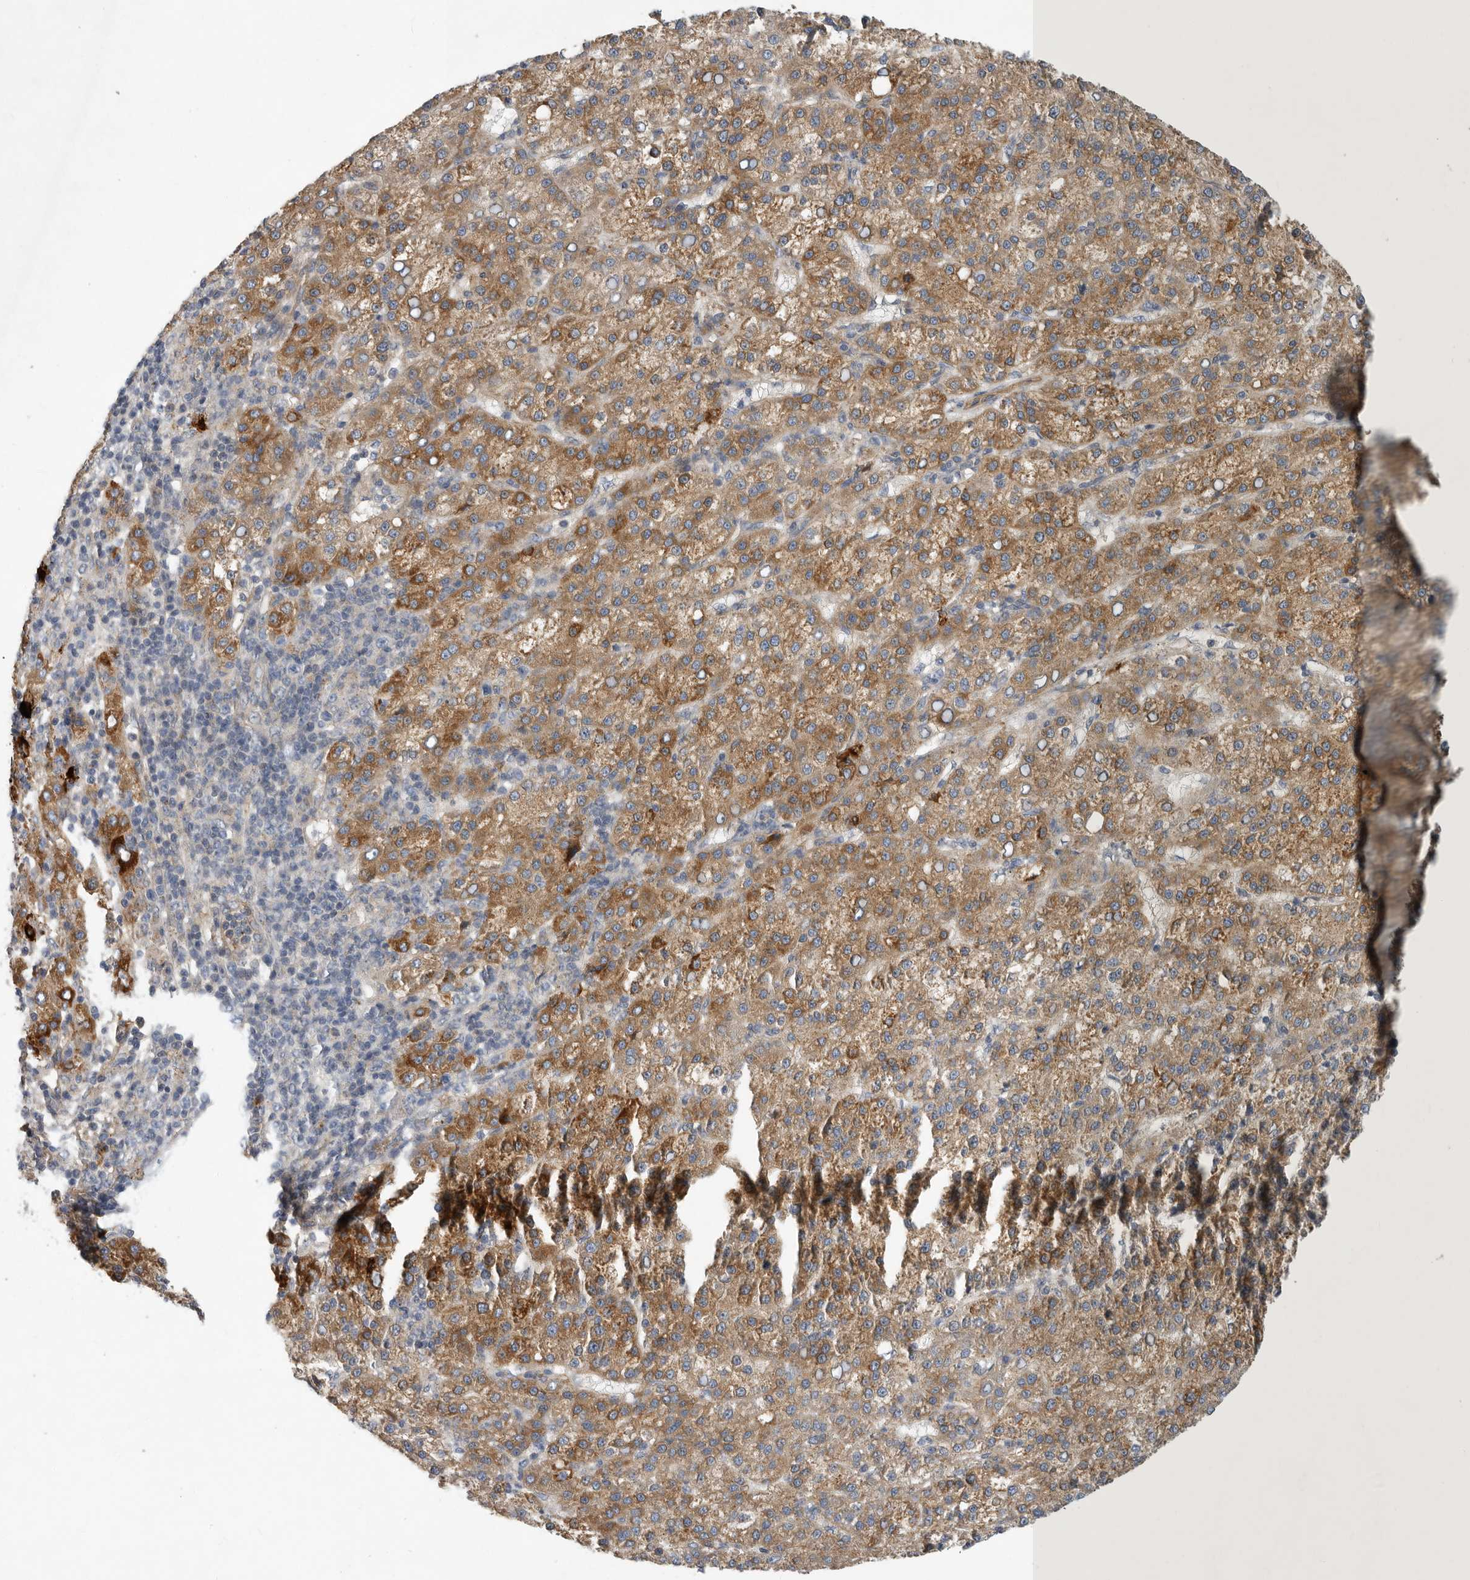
{"staining": {"intensity": "moderate", "quantity": ">75%", "location": "cytoplasmic/membranous"}, "tissue": "liver cancer", "cell_type": "Tumor cells", "image_type": "cancer", "snomed": [{"axis": "morphology", "description": "Carcinoma, Hepatocellular, NOS"}, {"axis": "topography", "description": "Liver"}], "caption": "Hepatocellular carcinoma (liver) stained for a protein (brown) demonstrates moderate cytoplasmic/membranous positive expression in about >75% of tumor cells.", "gene": "MLPH", "patient": {"sex": "female", "age": 58}}